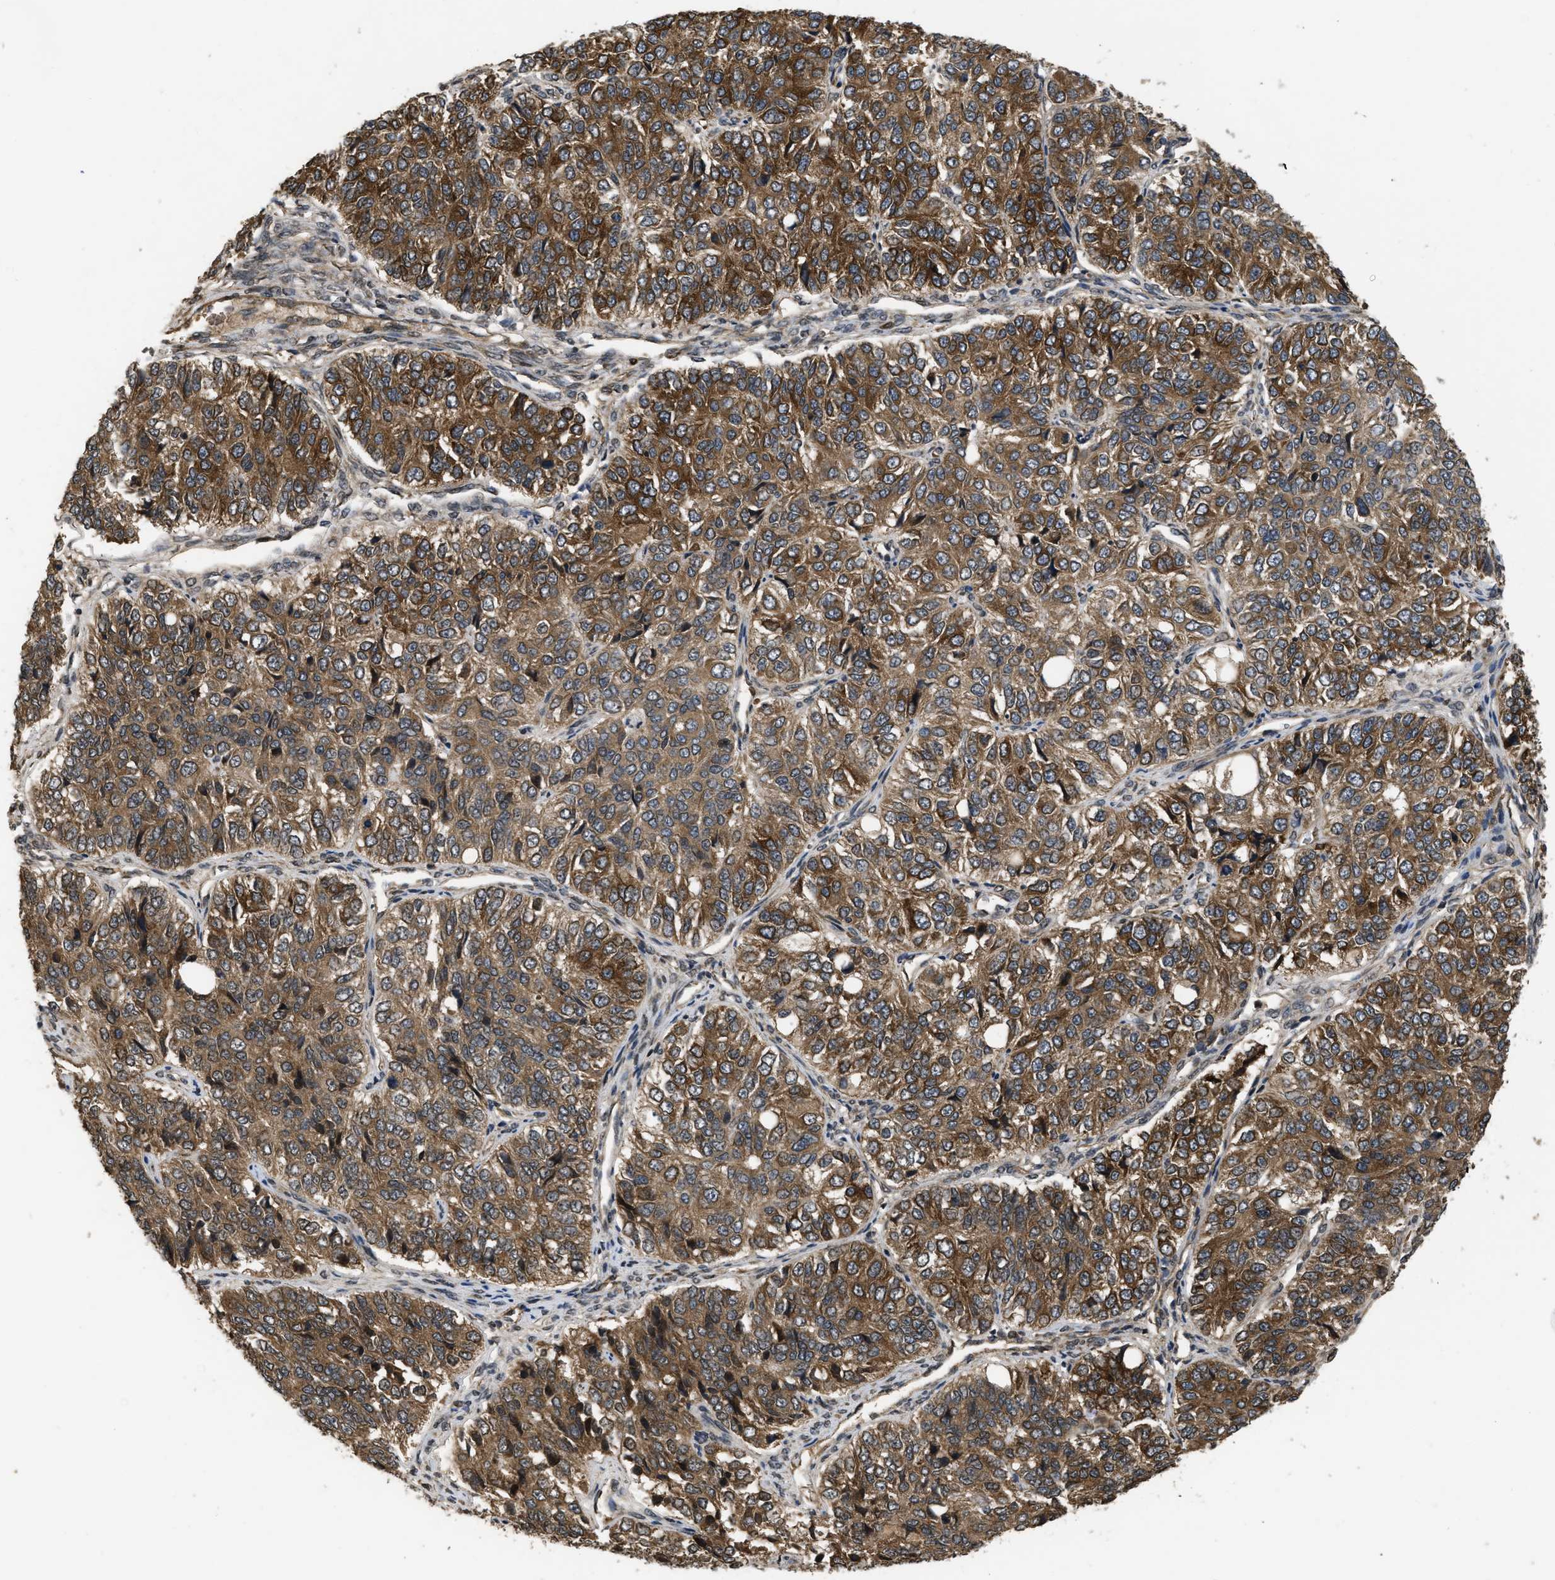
{"staining": {"intensity": "moderate", "quantity": ">75%", "location": "cytoplasmic/membranous"}, "tissue": "ovarian cancer", "cell_type": "Tumor cells", "image_type": "cancer", "snomed": [{"axis": "morphology", "description": "Carcinoma, endometroid"}, {"axis": "topography", "description": "Ovary"}], "caption": "This photomicrograph demonstrates ovarian endometroid carcinoma stained with immunohistochemistry to label a protein in brown. The cytoplasmic/membranous of tumor cells show moderate positivity for the protein. Nuclei are counter-stained blue.", "gene": "SPTLC1", "patient": {"sex": "female", "age": 51}}